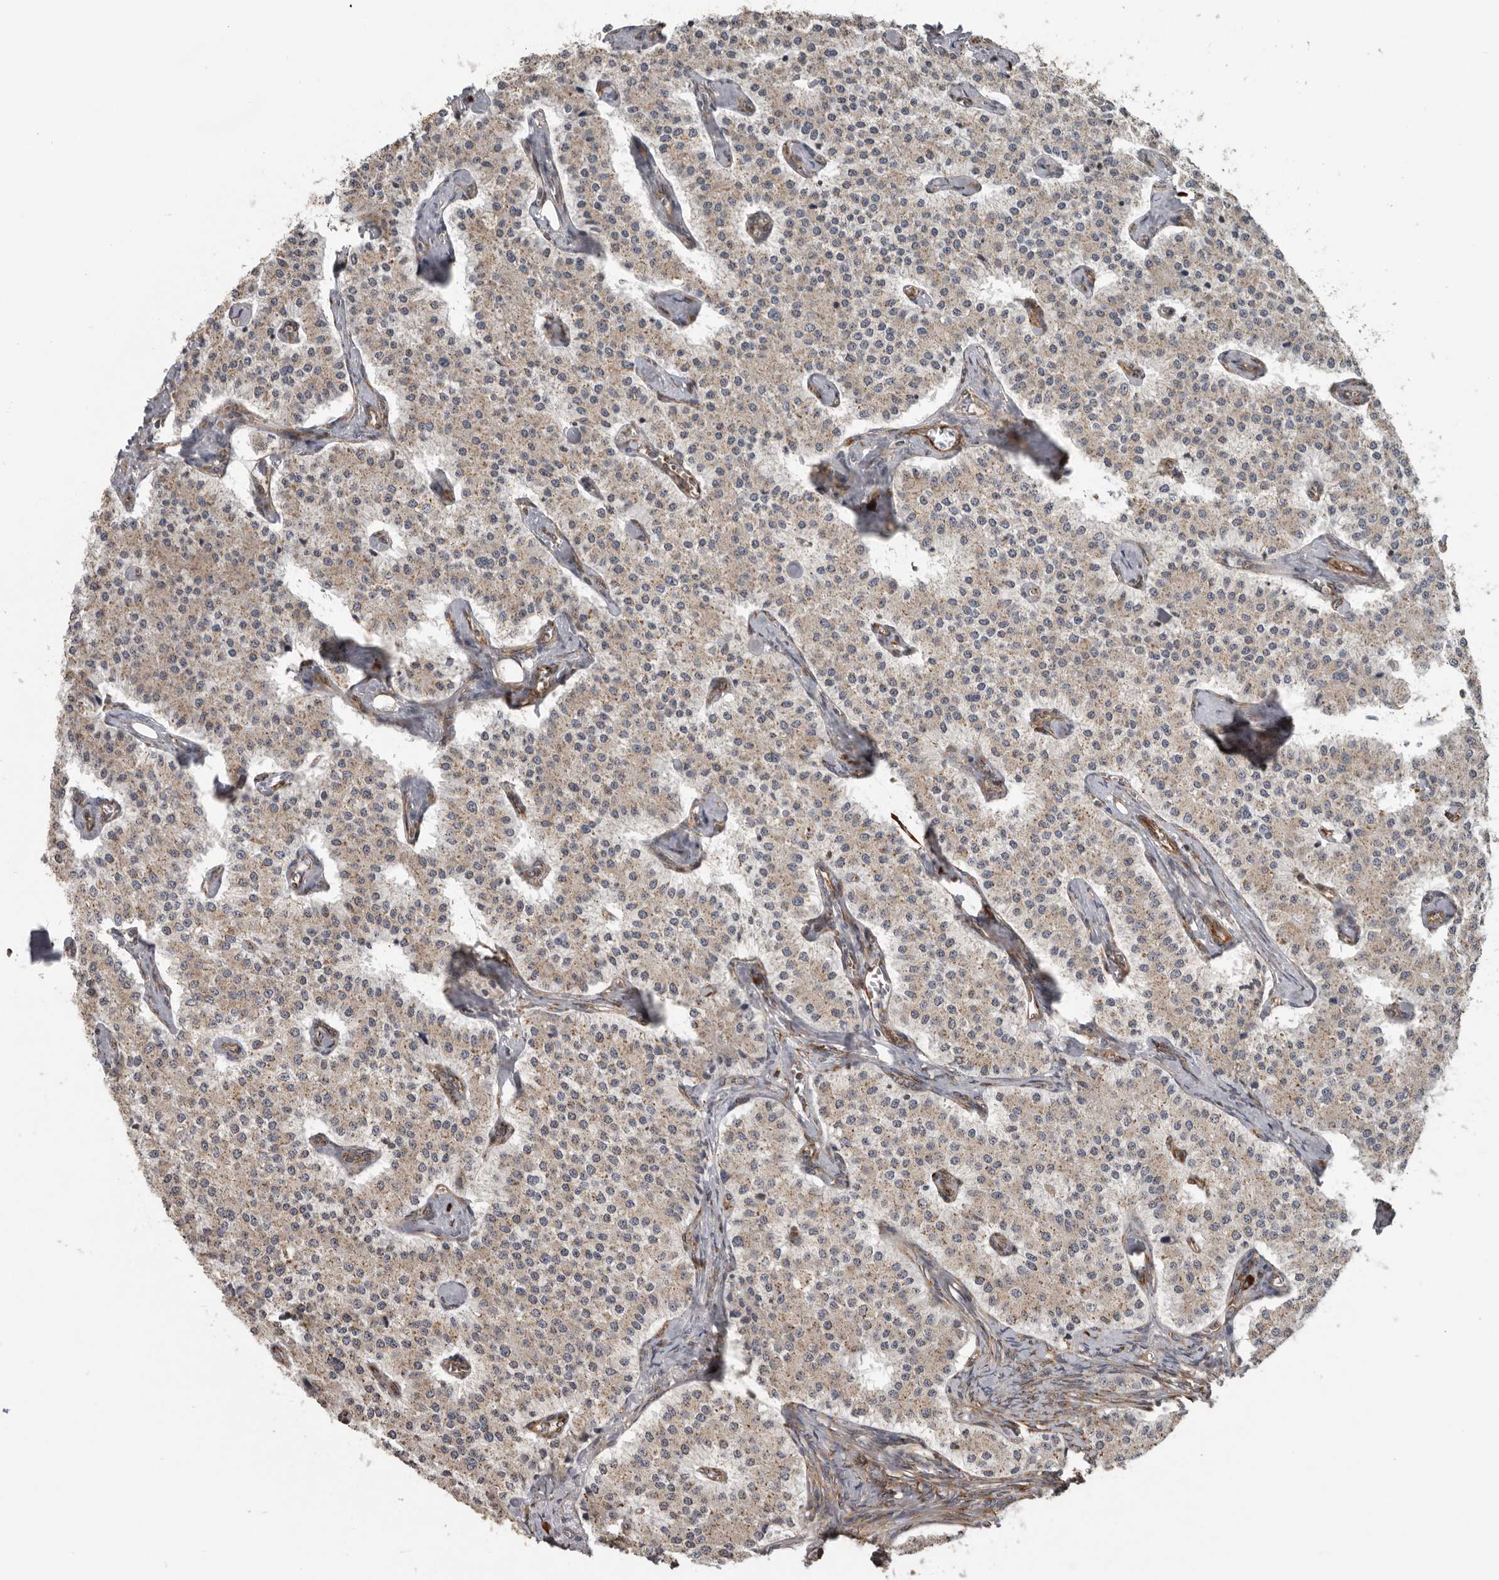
{"staining": {"intensity": "weak", "quantity": ">75%", "location": "cytoplasmic/membranous"}, "tissue": "carcinoid", "cell_type": "Tumor cells", "image_type": "cancer", "snomed": [{"axis": "morphology", "description": "Carcinoid, malignant, NOS"}, {"axis": "topography", "description": "Colon"}], "caption": "Malignant carcinoid stained with a protein marker exhibits weak staining in tumor cells.", "gene": "CEP350", "patient": {"sex": "female", "age": 52}}